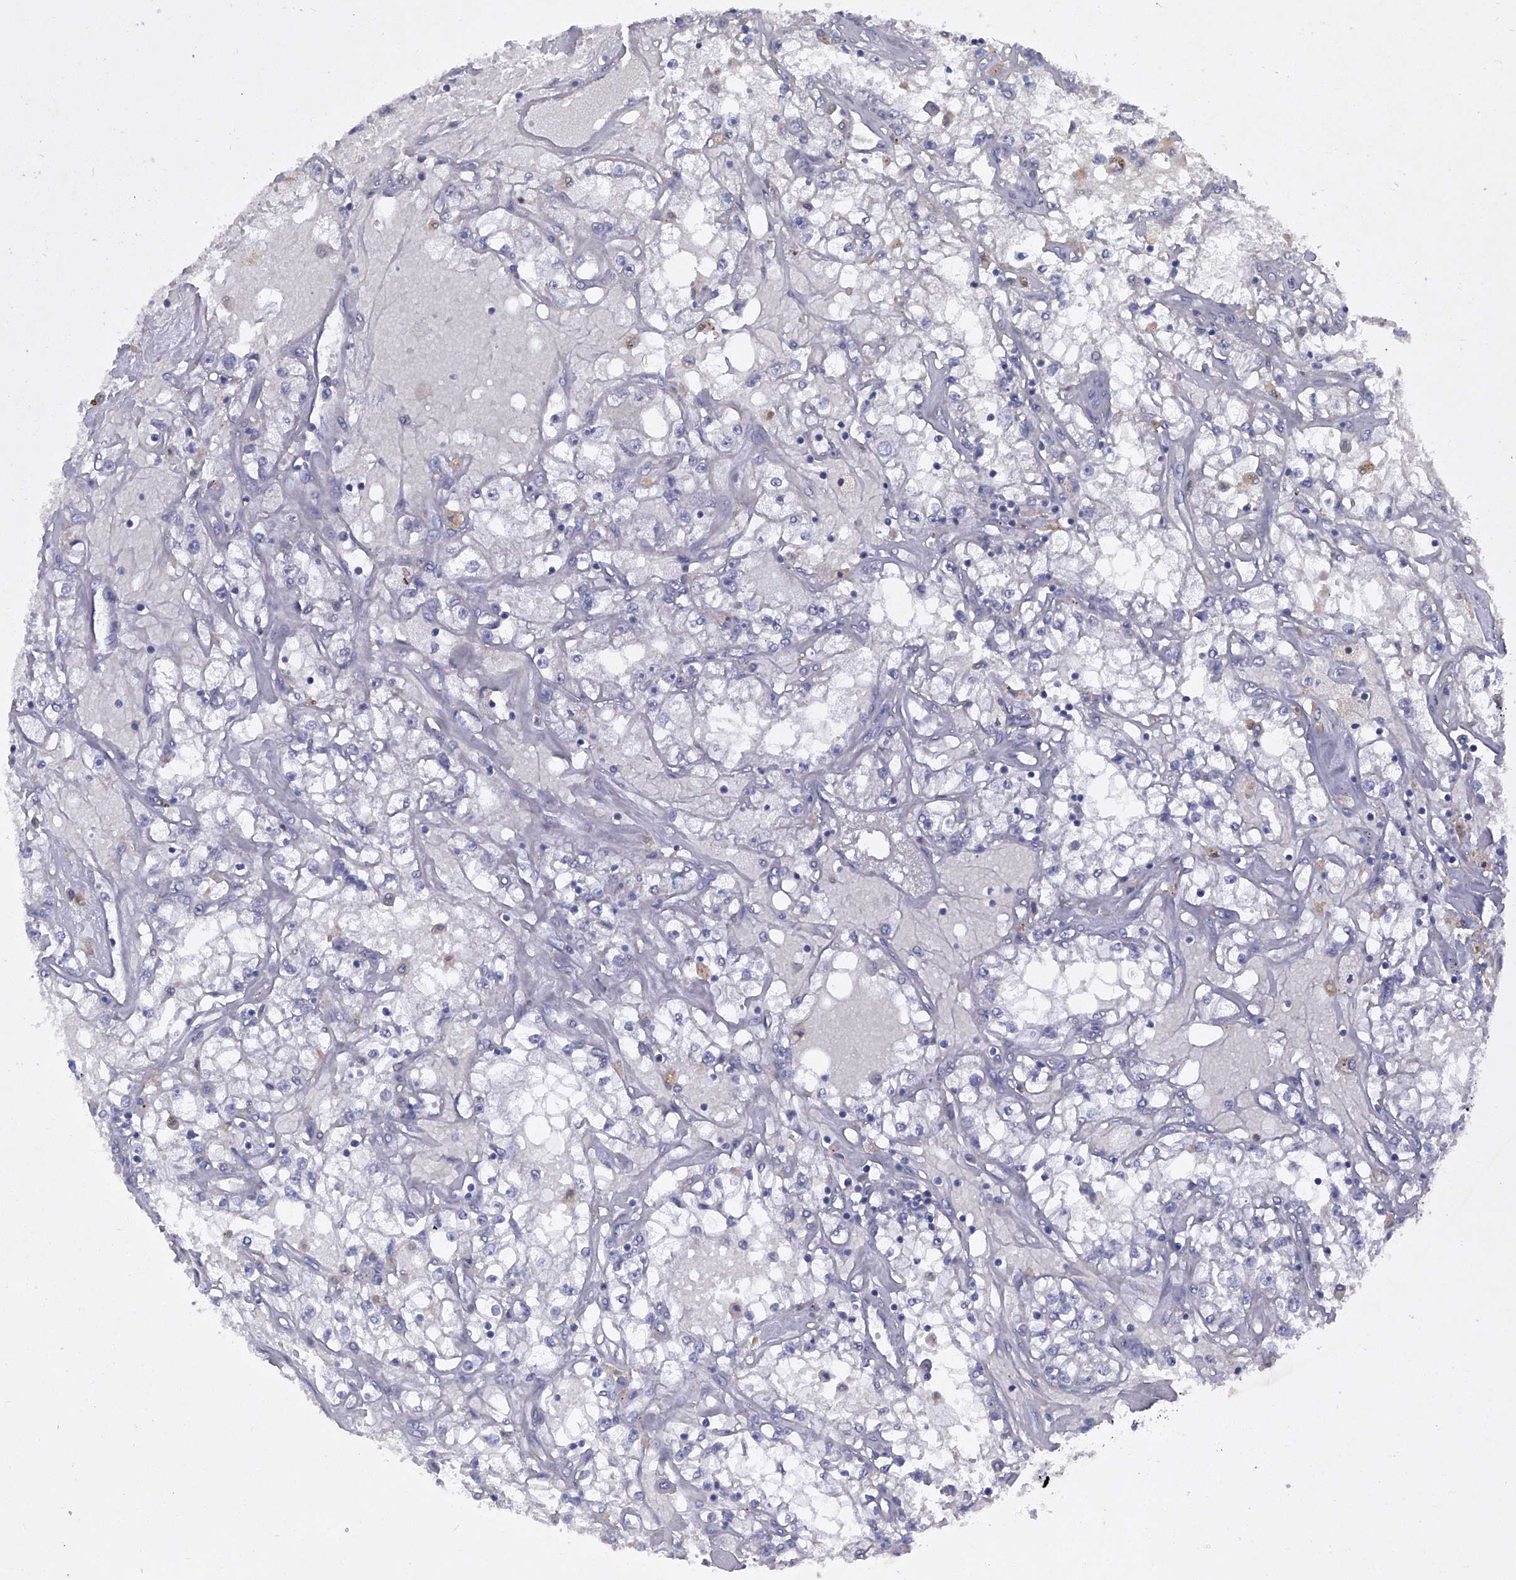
{"staining": {"intensity": "negative", "quantity": "none", "location": "none"}, "tissue": "renal cancer", "cell_type": "Tumor cells", "image_type": "cancer", "snomed": [{"axis": "morphology", "description": "Adenocarcinoma, NOS"}, {"axis": "topography", "description": "Kidney"}], "caption": "IHC photomicrograph of human renal adenocarcinoma stained for a protein (brown), which demonstrates no expression in tumor cells.", "gene": "PCSK5", "patient": {"sex": "male", "age": 56}}